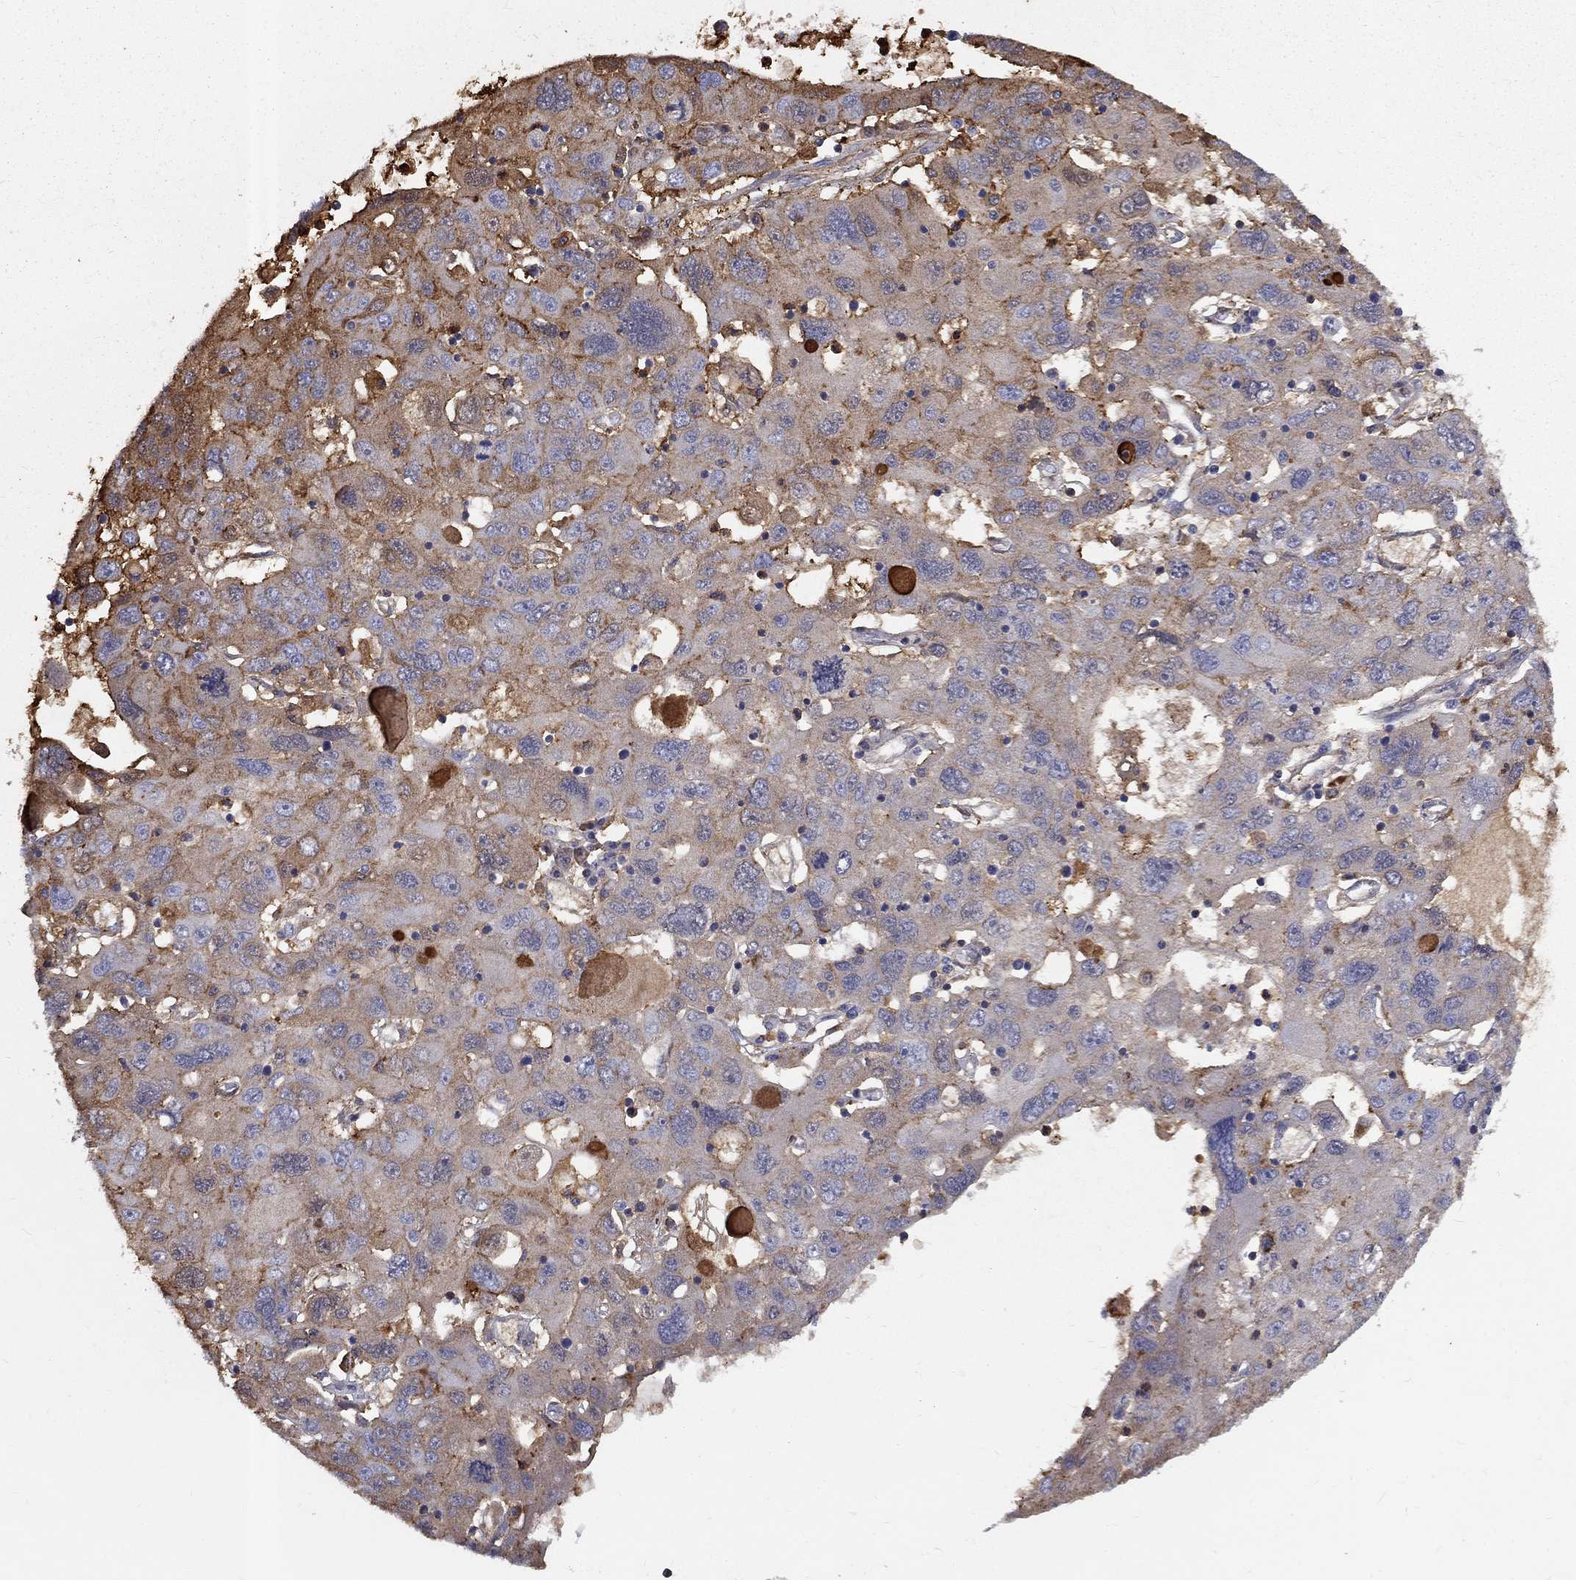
{"staining": {"intensity": "moderate", "quantity": "25%-75%", "location": "cytoplasmic/membranous"}, "tissue": "stomach cancer", "cell_type": "Tumor cells", "image_type": "cancer", "snomed": [{"axis": "morphology", "description": "Adenocarcinoma, NOS"}, {"axis": "topography", "description": "Stomach"}], "caption": "Adenocarcinoma (stomach) was stained to show a protein in brown. There is medium levels of moderate cytoplasmic/membranous positivity in approximately 25%-75% of tumor cells.", "gene": "EPDR1", "patient": {"sex": "male", "age": 56}}